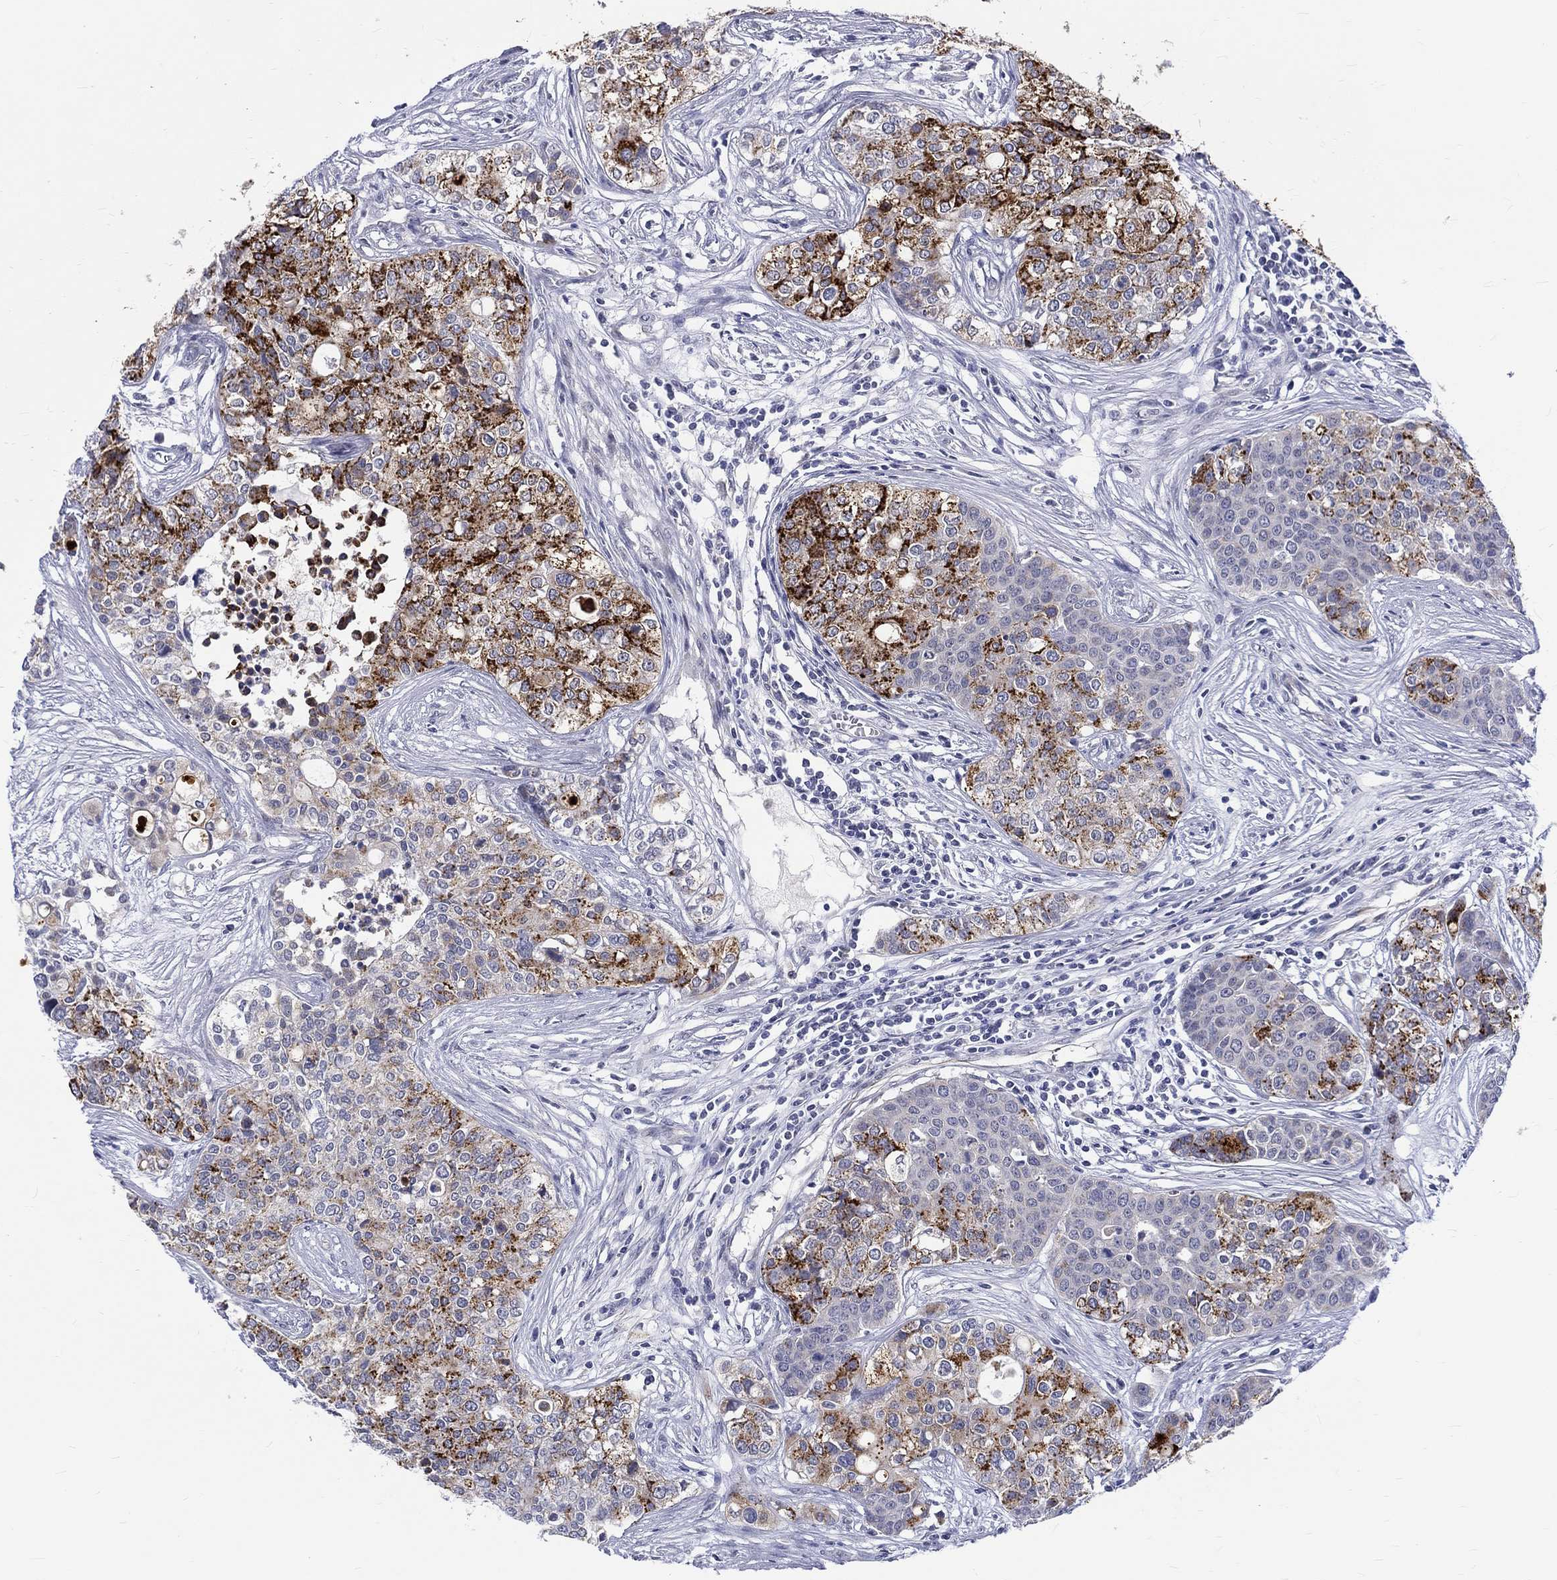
{"staining": {"intensity": "strong", "quantity": "25%-75%", "location": "cytoplasmic/membranous"}, "tissue": "carcinoid", "cell_type": "Tumor cells", "image_type": "cancer", "snomed": [{"axis": "morphology", "description": "Carcinoid, malignant, NOS"}, {"axis": "topography", "description": "Colon"}], "caption": "Tumor cells reveal strong cytoplasmic/membranous staining in approximately 25%-75% of cells in malignant carcinoid. Nuclei are stained in blue.", "gene": "ST6GALNAC1", "patient": {"sex": "male", "age": 81}}